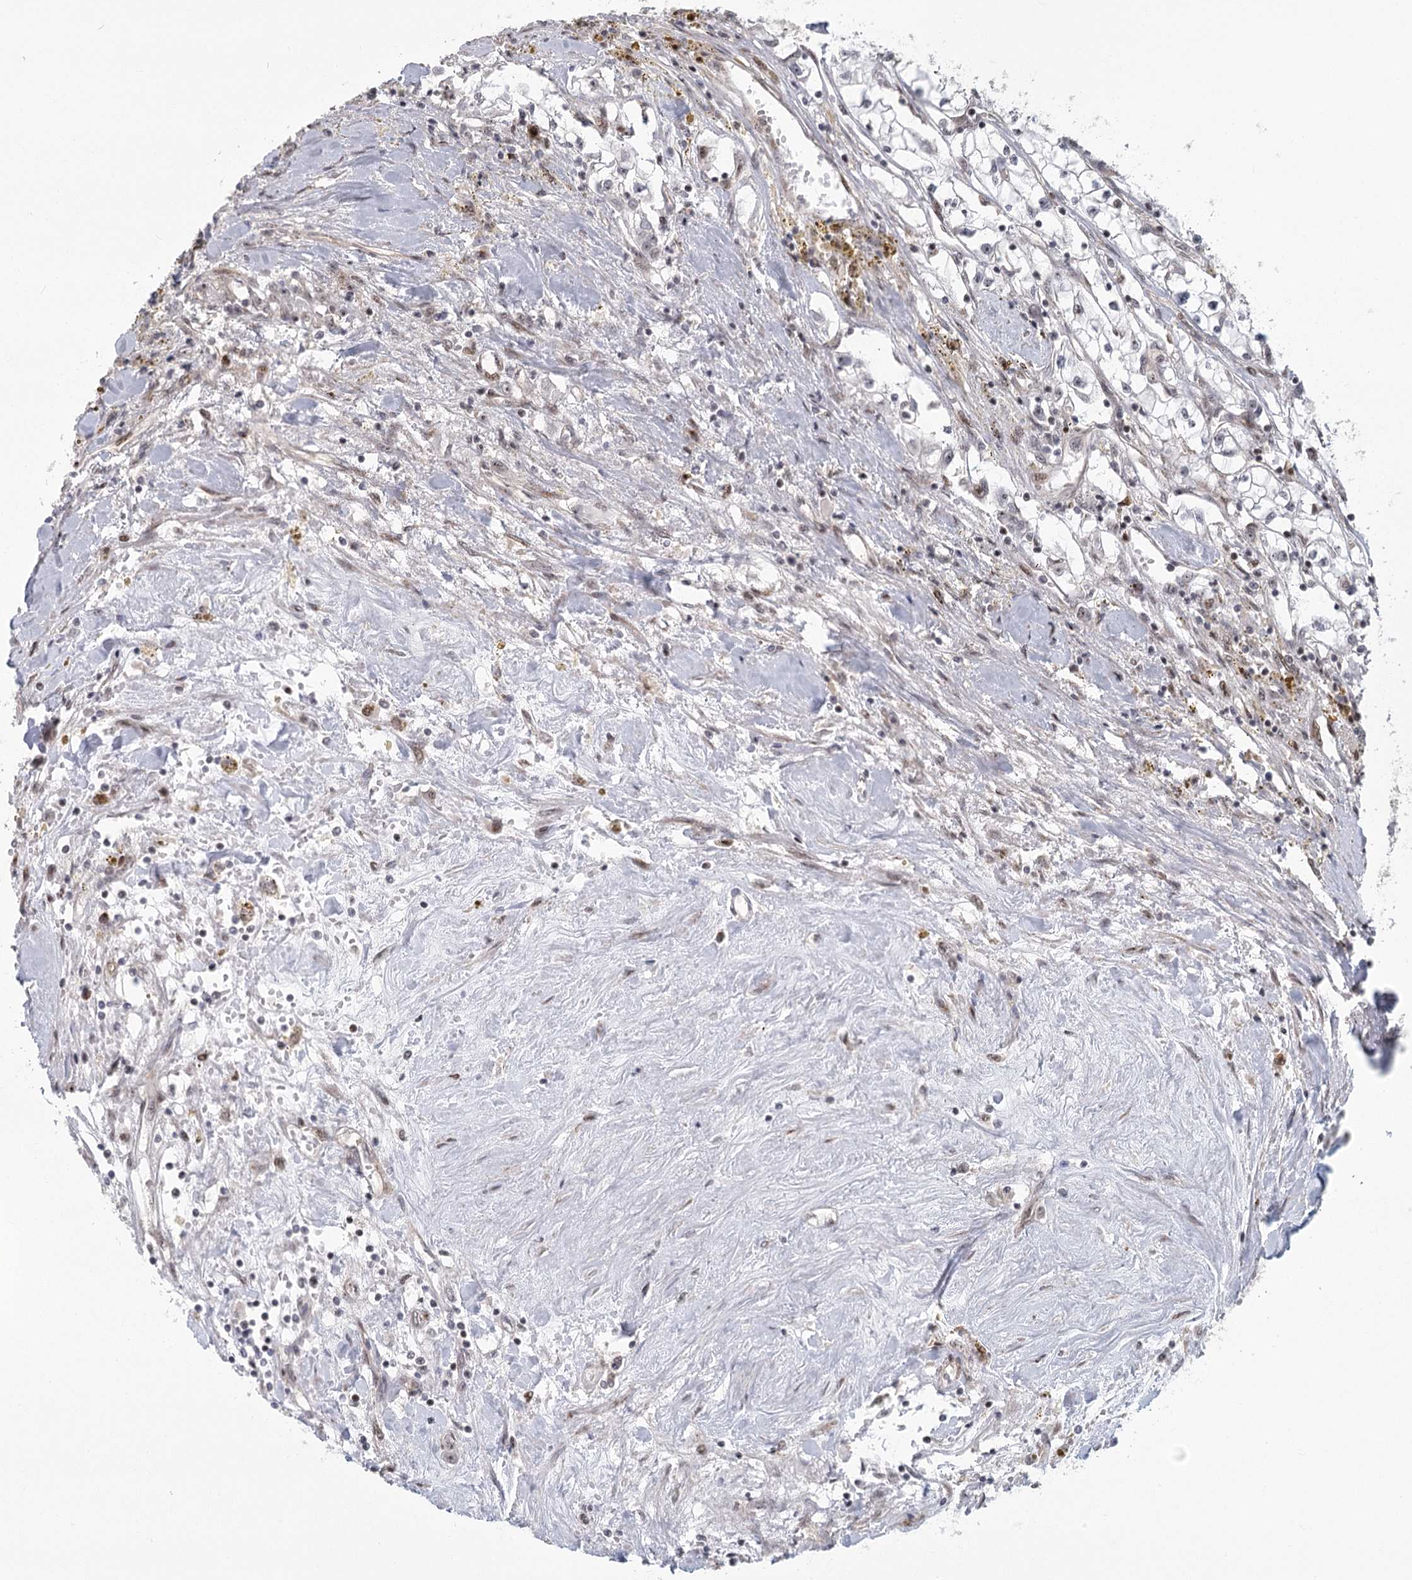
{"staining": {"intensity": "negative", "quantity": "none", "location": "none"}, "tissue": "renal cancer", "cell_type": "Tumor cells", "image_type": "cancer", "snomed": [{"axis": "morphology", "description": "Adenocarcinoma, NOS"}, {"axis": "topography", "description": "Kidney"}], "caption": "Adenocarcinoma (renal) stained for a protein using immunohistochemistry (IHC) demonstrates no positivity tumor cells.", "gene": "PARM1", "patient": {"sex": "male", "age": 56}}